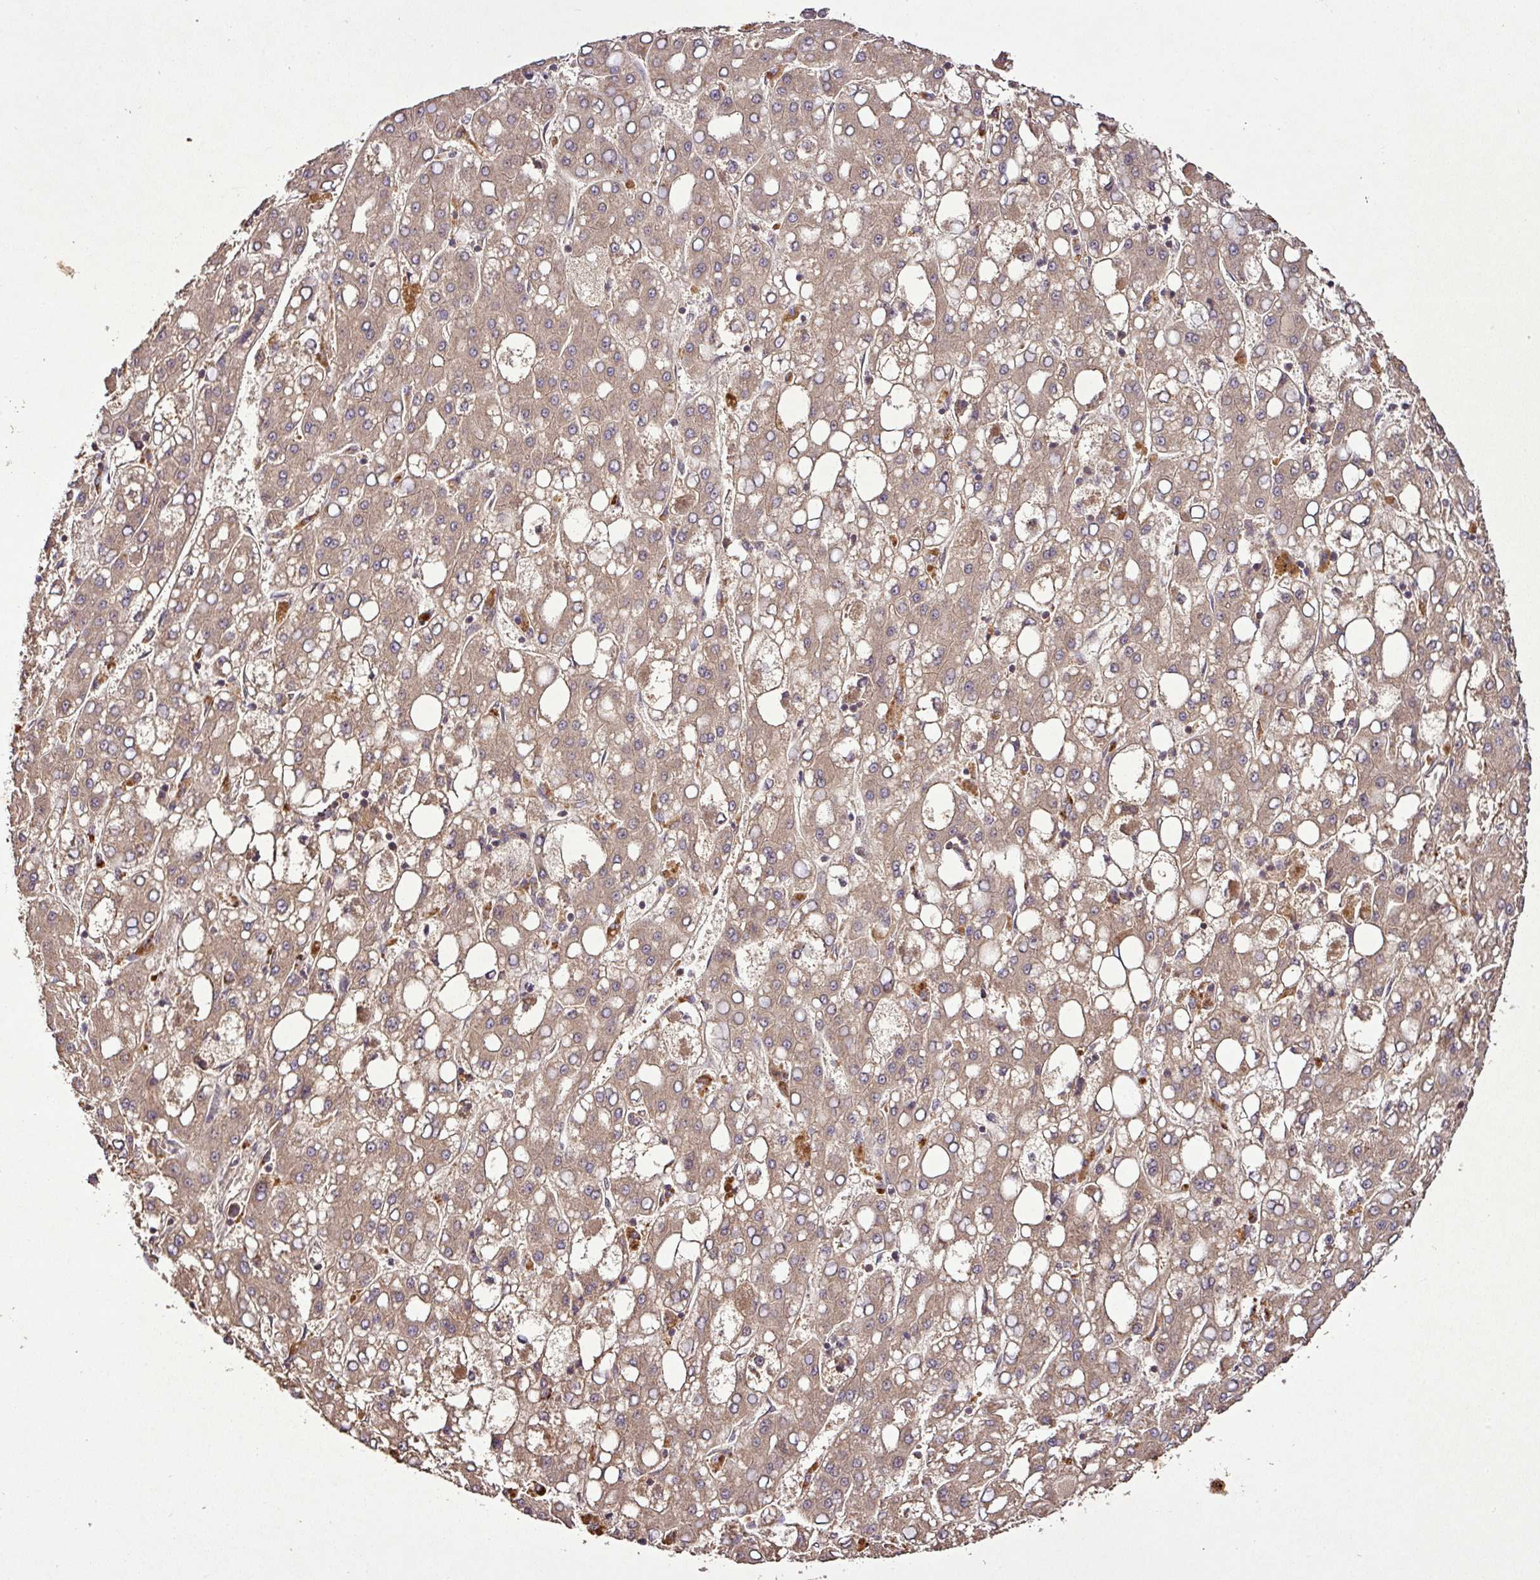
{"staining": {"intensity": "moderate", "quantity": ">75%", "location": "cytoplasmic/membranous"}, "tissue": "liver cancer", "cell_type": "Tumor cells", "image_type": "cancer", "snomed": [{"axis": "morphology", "description": "Carcinoma, Hepatocellular, NOS"}, {"axis": "topography", "description": "Liver"}], "caption": "IHC image of human liver cancer stained for a protein (brown), which exhibits medium levels of moderate cytoplasmic/membranous expression in about >75% of tumor cells.", "gene": "FAIM", "patient": {"sex": "male", "age": 65}}